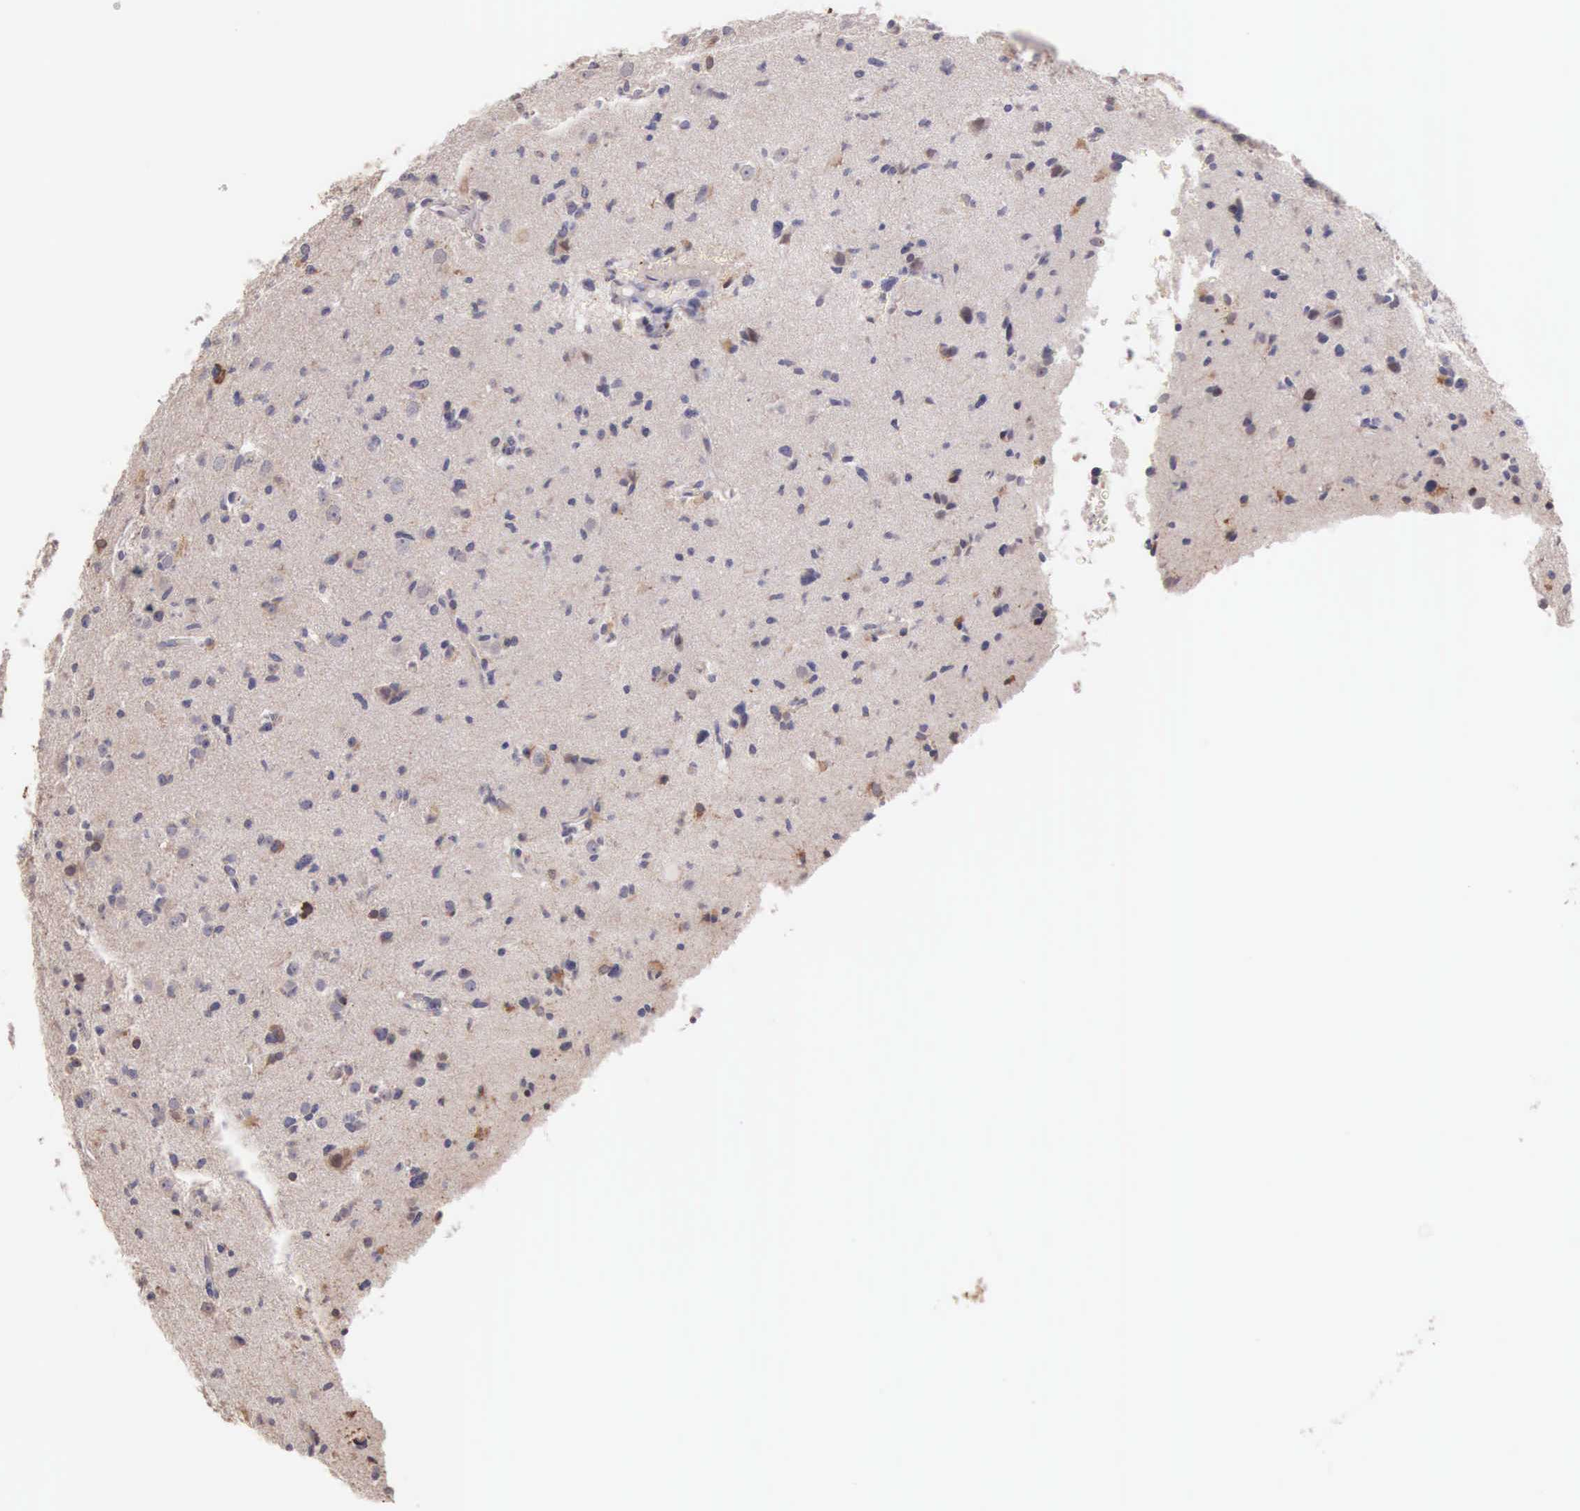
{"staining": {"intensity": "weak", "quantity": "<25%", "location": "cytoplasmic/membranous"}, "tissue": "glioma", "cell_type": "Tumor cells", "image_type": "cancer", "snomed": [{"axis": "morphology", "description": "Glioma, malignant, Low grade"}, {"axis": "topography", "description": "Brain"}], "caption": "Tumor cells are negative for protein expression in human malignant glioma (low-grade).", "gene": "PIR", "patient": {"sex": "female", "age": 46}}